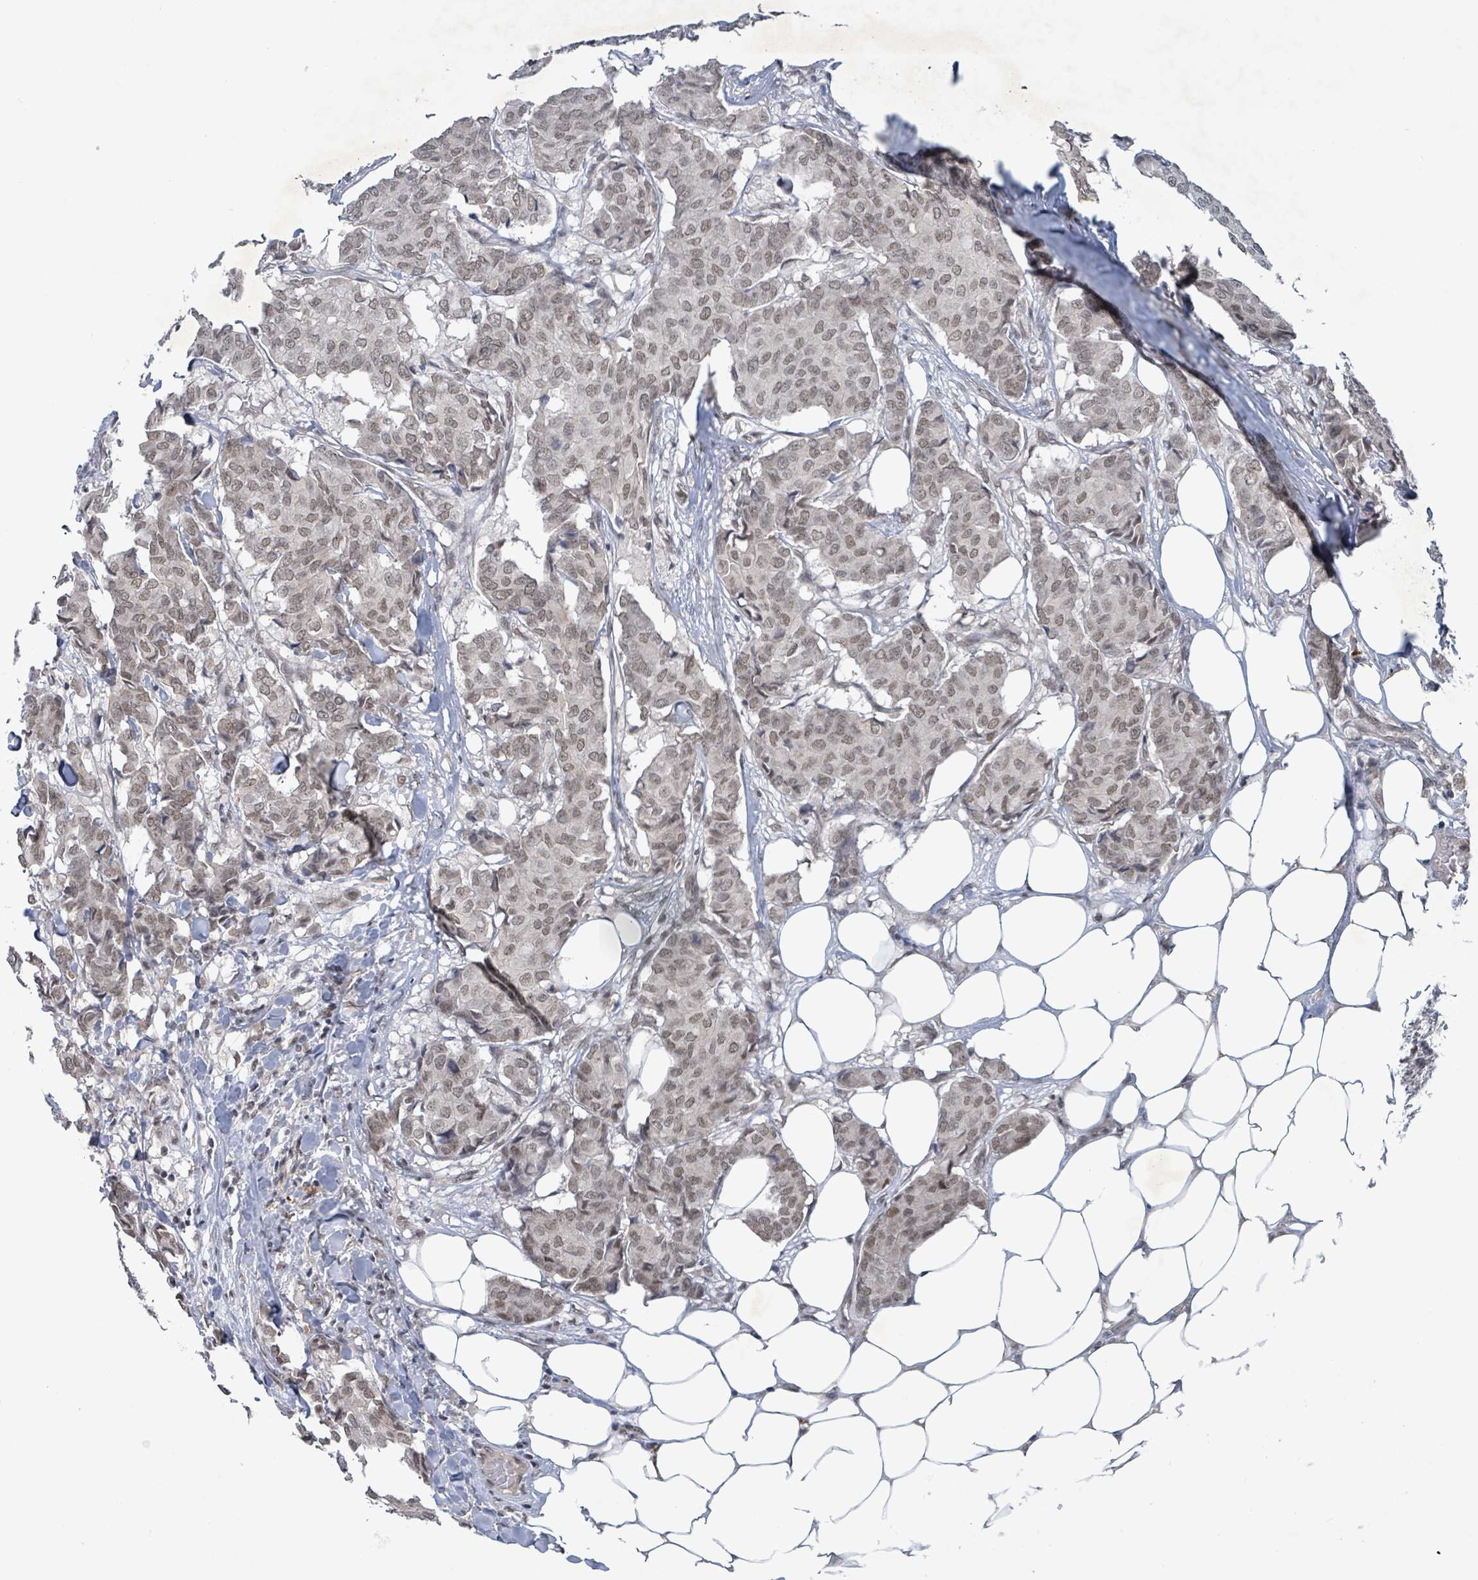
{"staining": {"intensity": "weak", "quantity": ">75%", "location": "nuclear"}, "tissue": "breast cancer", "cell_type": "Tumor cells", "image_type": "cancer", "snomed": [{"axis": "morphology", "description": "Duct carcinoma"}, {"axis": "topography", "description": "Breast"}], "caption": "A low amount of weak nuclear positivity is present in about >75% of tumor cells in breast invasive ductal carcinoma tissue.", "gene": "BANP", "patient": {"sex": "female", "age": 75}}